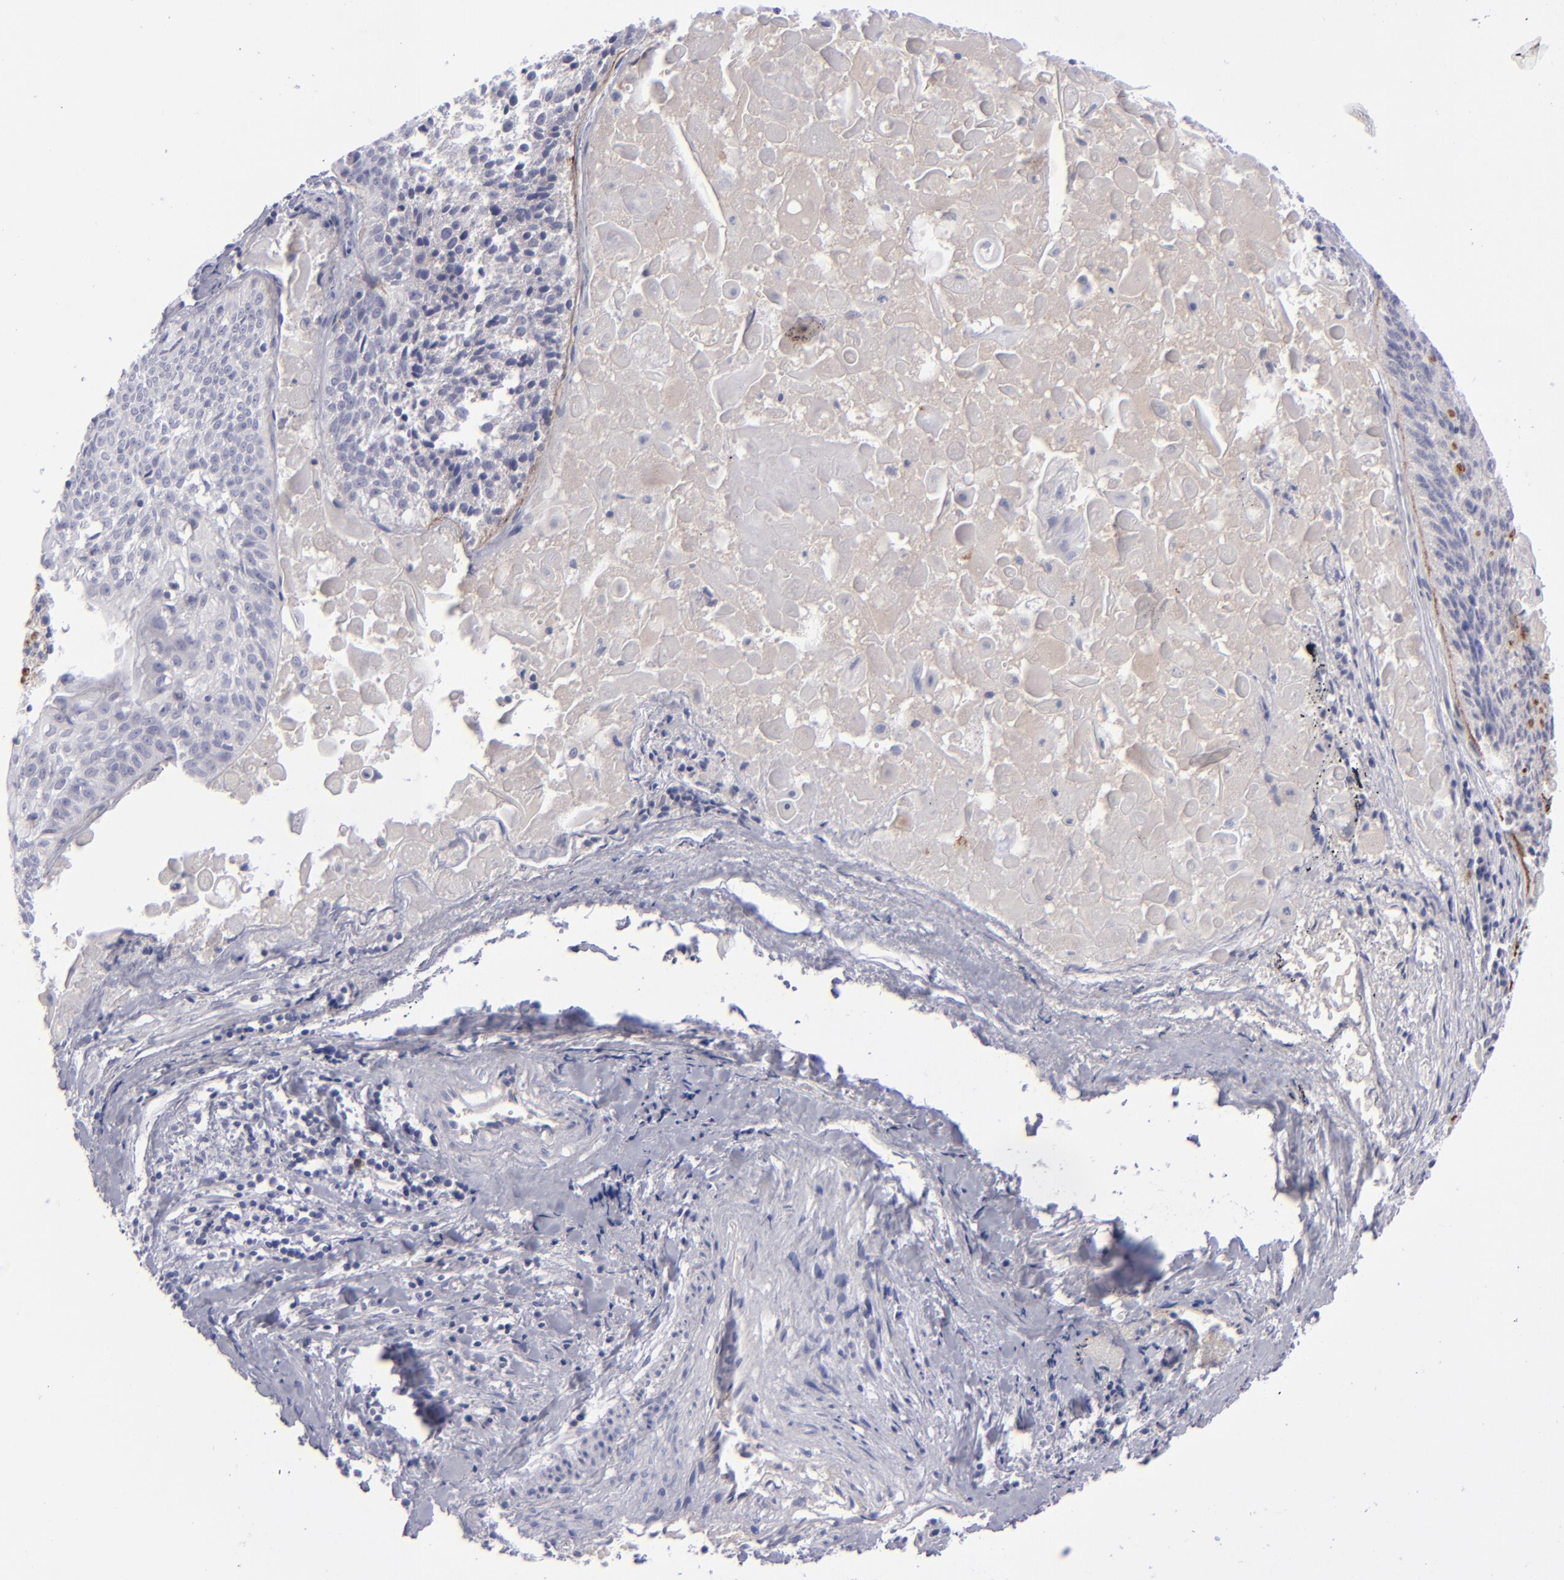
{"staining": {"intensity": "negative", "quantity": "none", "location": "none"}, "tissue": "lung cancer", "cell_type": "Tumor cells", "image_type": "cancer", "snomed": [{"axis": "morphology", "description": "Adenocarcinoma, NOS"}, {"axis": "topography", "description": "Lung"}], "caption": "This is a image of immunohistochemistry (IHC) staining of lung cancer, which shows no staining in tumor cells.", "gene": "ITGB4", "patient": {"sex": "male", "age": 60}}